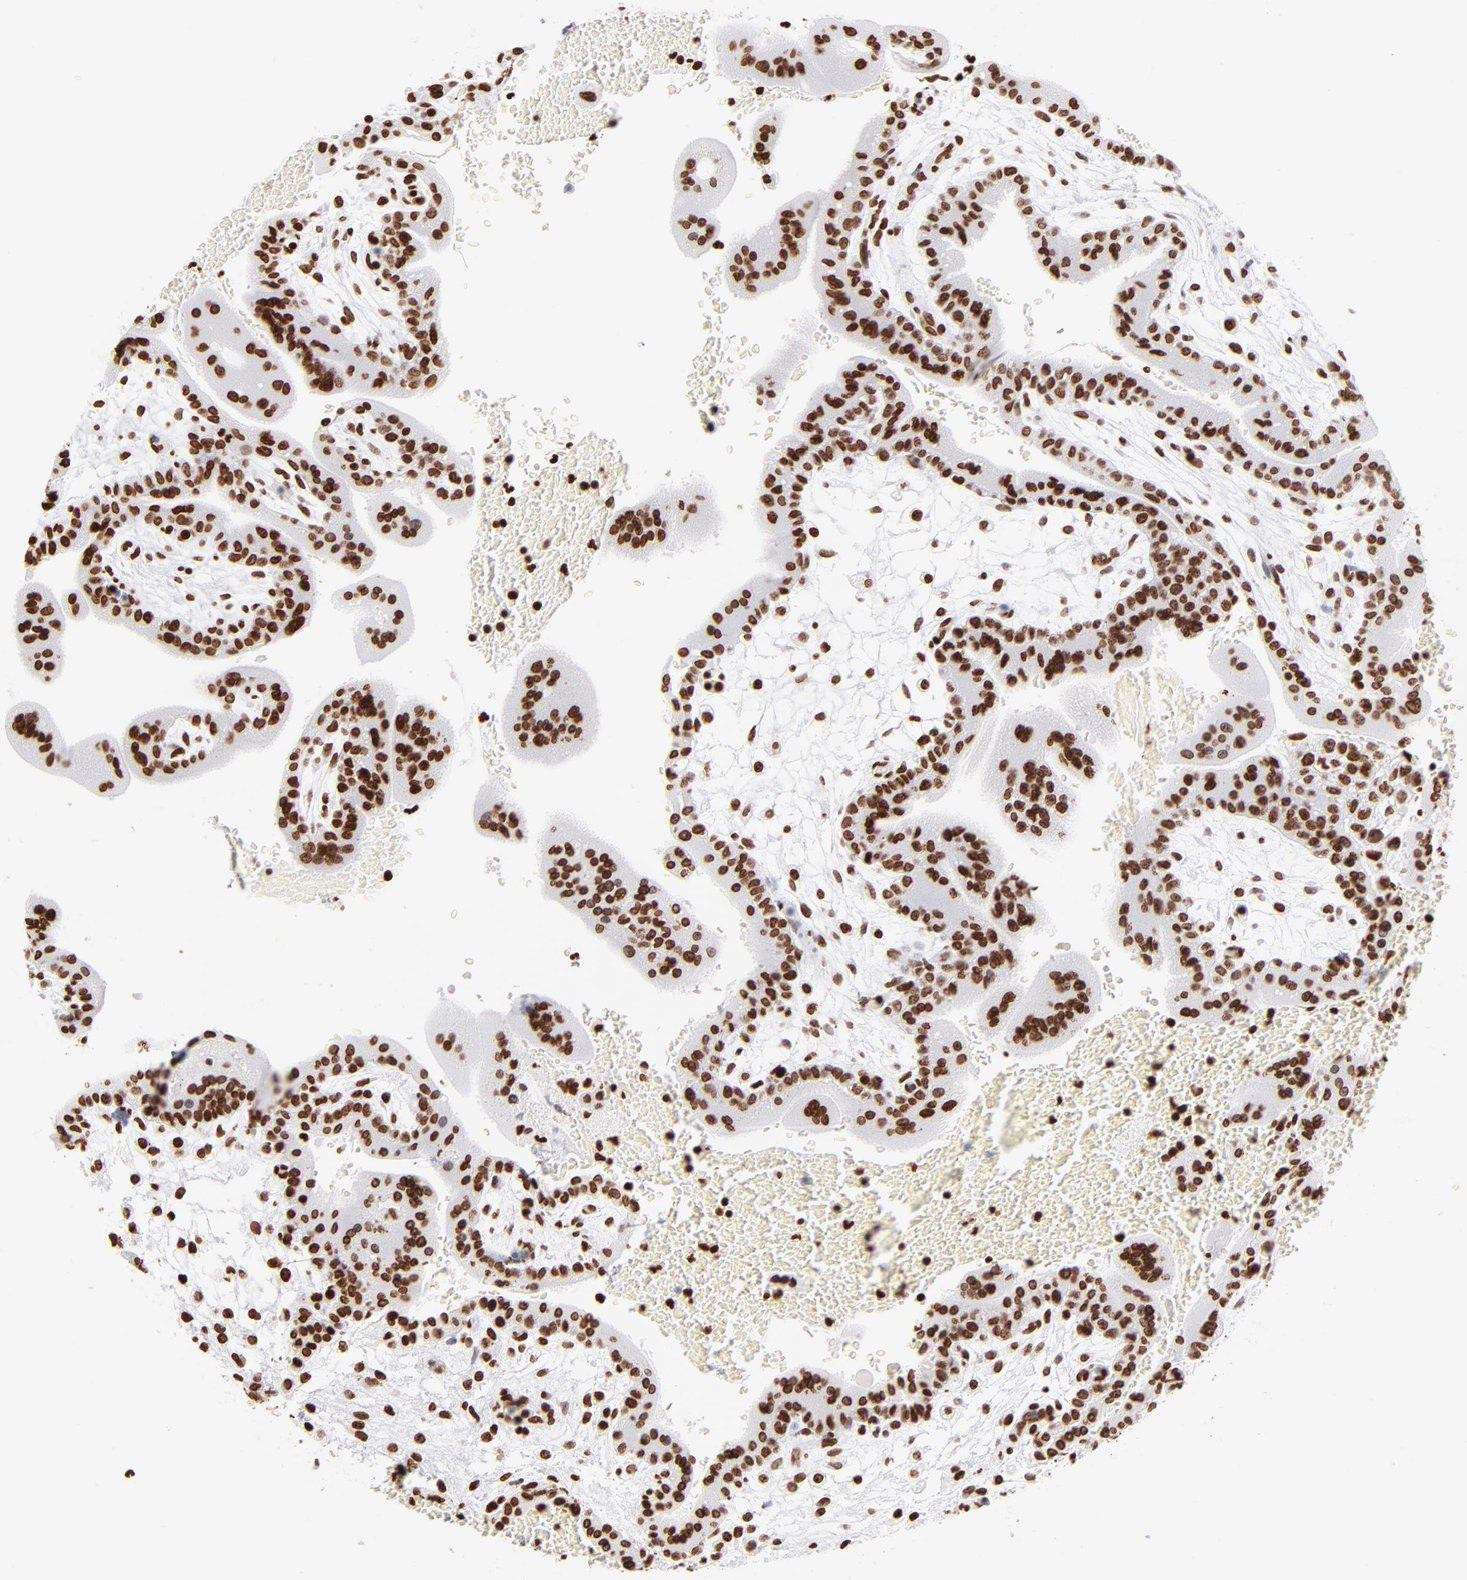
{"staining": {"intensity": "strong", "quantity": ">75%", "location": "nuclear"}, "tissue": "placenta", "cell_type": "Trophoblastic cells", "image_type": "normal", "snomed": [{"axis": "morphology", "description": "Normal tissue, NOS"}, {"axis": "topography", "description": "Placenta"}], "caption": "The immunohistochemical stain labels strong nuclear staining in trophoblastic cells of normal placenta. The staining was performed using DAB, with brown indicating positive protein expression. Nuclei are stained blue with hematoxylin.", "gene": "RTL4", "patient": {"sex": "female", "age": 35}}